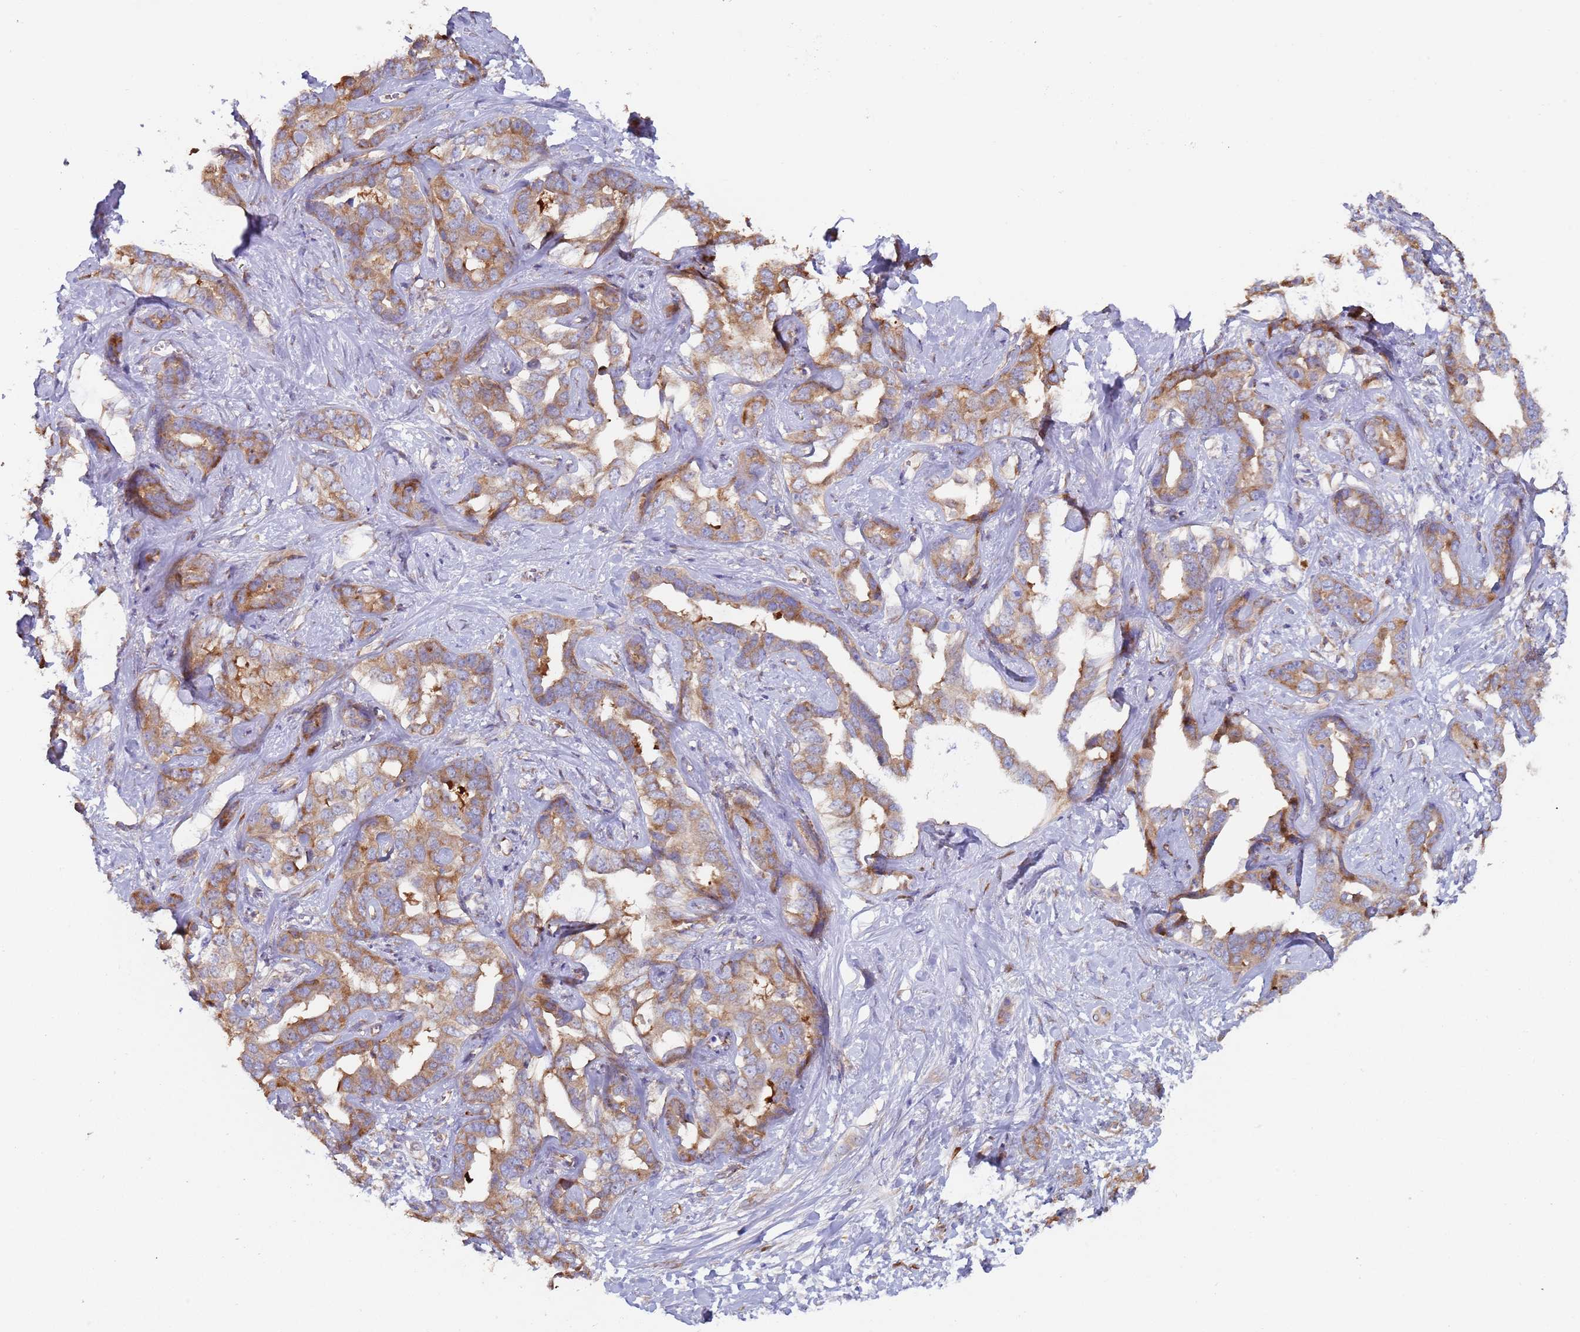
{"staining": {"intensity": "moderate", "quantity": "25%-75%", "location": "cytoplasmic/membranous"}, "tissue": "liver cancer", "cell_type": "Tumor cells", "image_type": "cancer", "snomed": [{"axis": "morphology", "description": "Cholangiocarcinoma"}, {"axis": "topography", "description": "Liver"}], "caption": "Protein expression by immunohistochemistry demonstrates moderate cytoplasmic/membranous expression in about 25%-75% of tumor cells in liver cancer (cholangiocarcinoma). The protein is stained brown, and the nuclei are stained in blue (DAB IHC with brightfield microscopy, high magnification).", "gene": "ZNF844", "patient": {"sex": "male", "age": 59}}